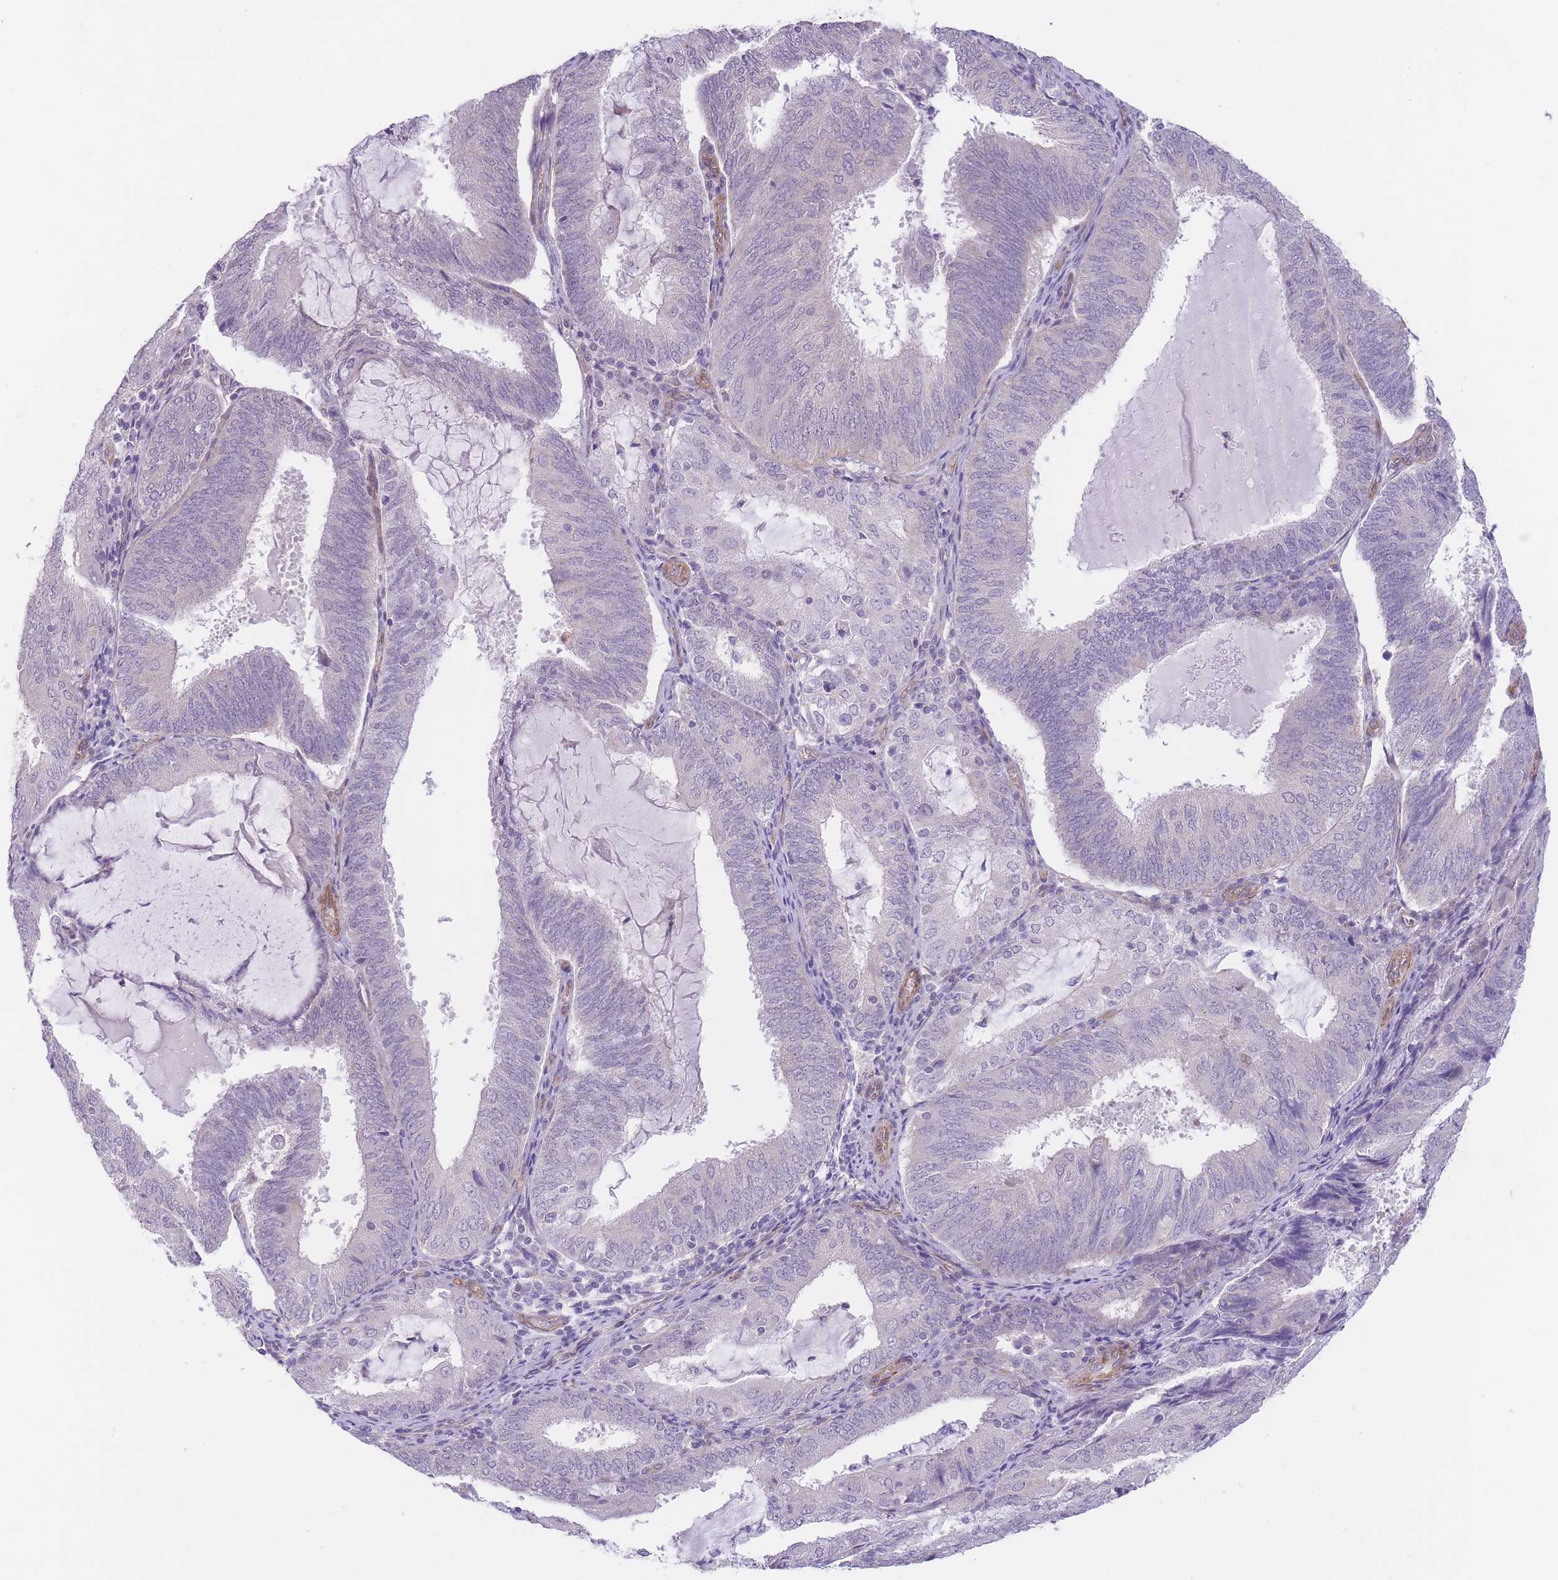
{"staining": {"intensity": "negative", "quantity": "none", "location": "none"}, "tissue": "endometrial cancer", "cell_type": "Tumor cells", "image_type": "cancer", "snomed": [{"axis": "morphology", "description": "Adenocarcinoma, NOS"}, {"axis": "topography", "description": "Endometrium"}], "caption": "A micrograph of endometrial cancer (adenocarcinoma) stained for a protein exhibits no brown staining in tumor cells. Brightfield microscopy of IHC stained with DAB (3,3'-diaminobenzidine) (brown) and hematoxylin (blue), captured at high magnification.", "gene": "QTRT1", "patient": {"sex": "female", "age": 81}}